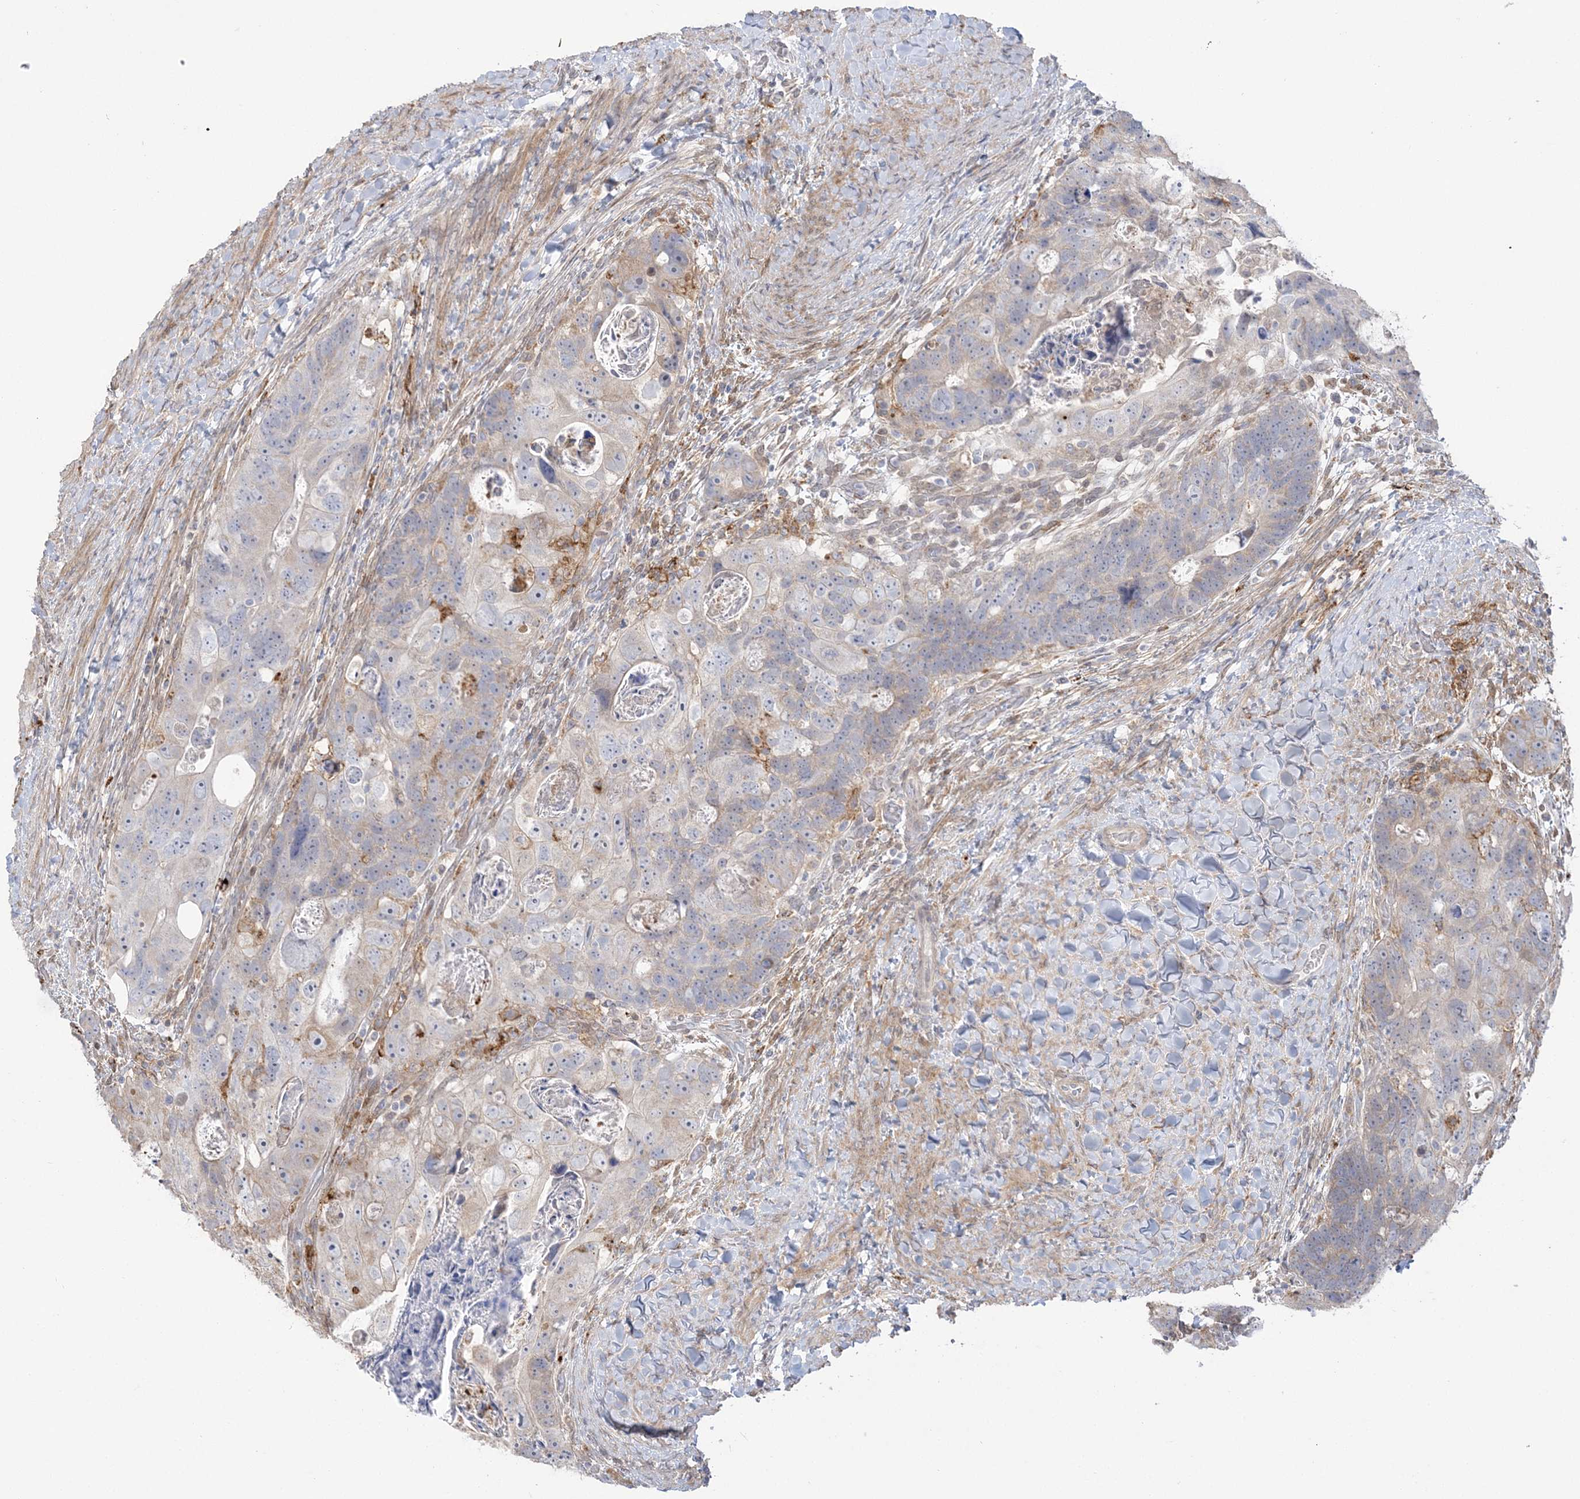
{"staining": {"intensity": "negative", "quantity": "none", "location": "none"}, "tissue": "colorectal cancer", "cell_type": "Tumor cells", "image_type": "cancer", "snomed": [{"axis": "morphology", "description": "Adenocarcinoma, NOS"}, {"axis": "topography", "description": "Rectum"}], "caption": "Colorectal cancer (adenocarcinoma) was stained to show a protein in brown. There is no significant staining in tumor cells.", "gene": "HAAO", "patient": {"sex": "male", "age": 59}}